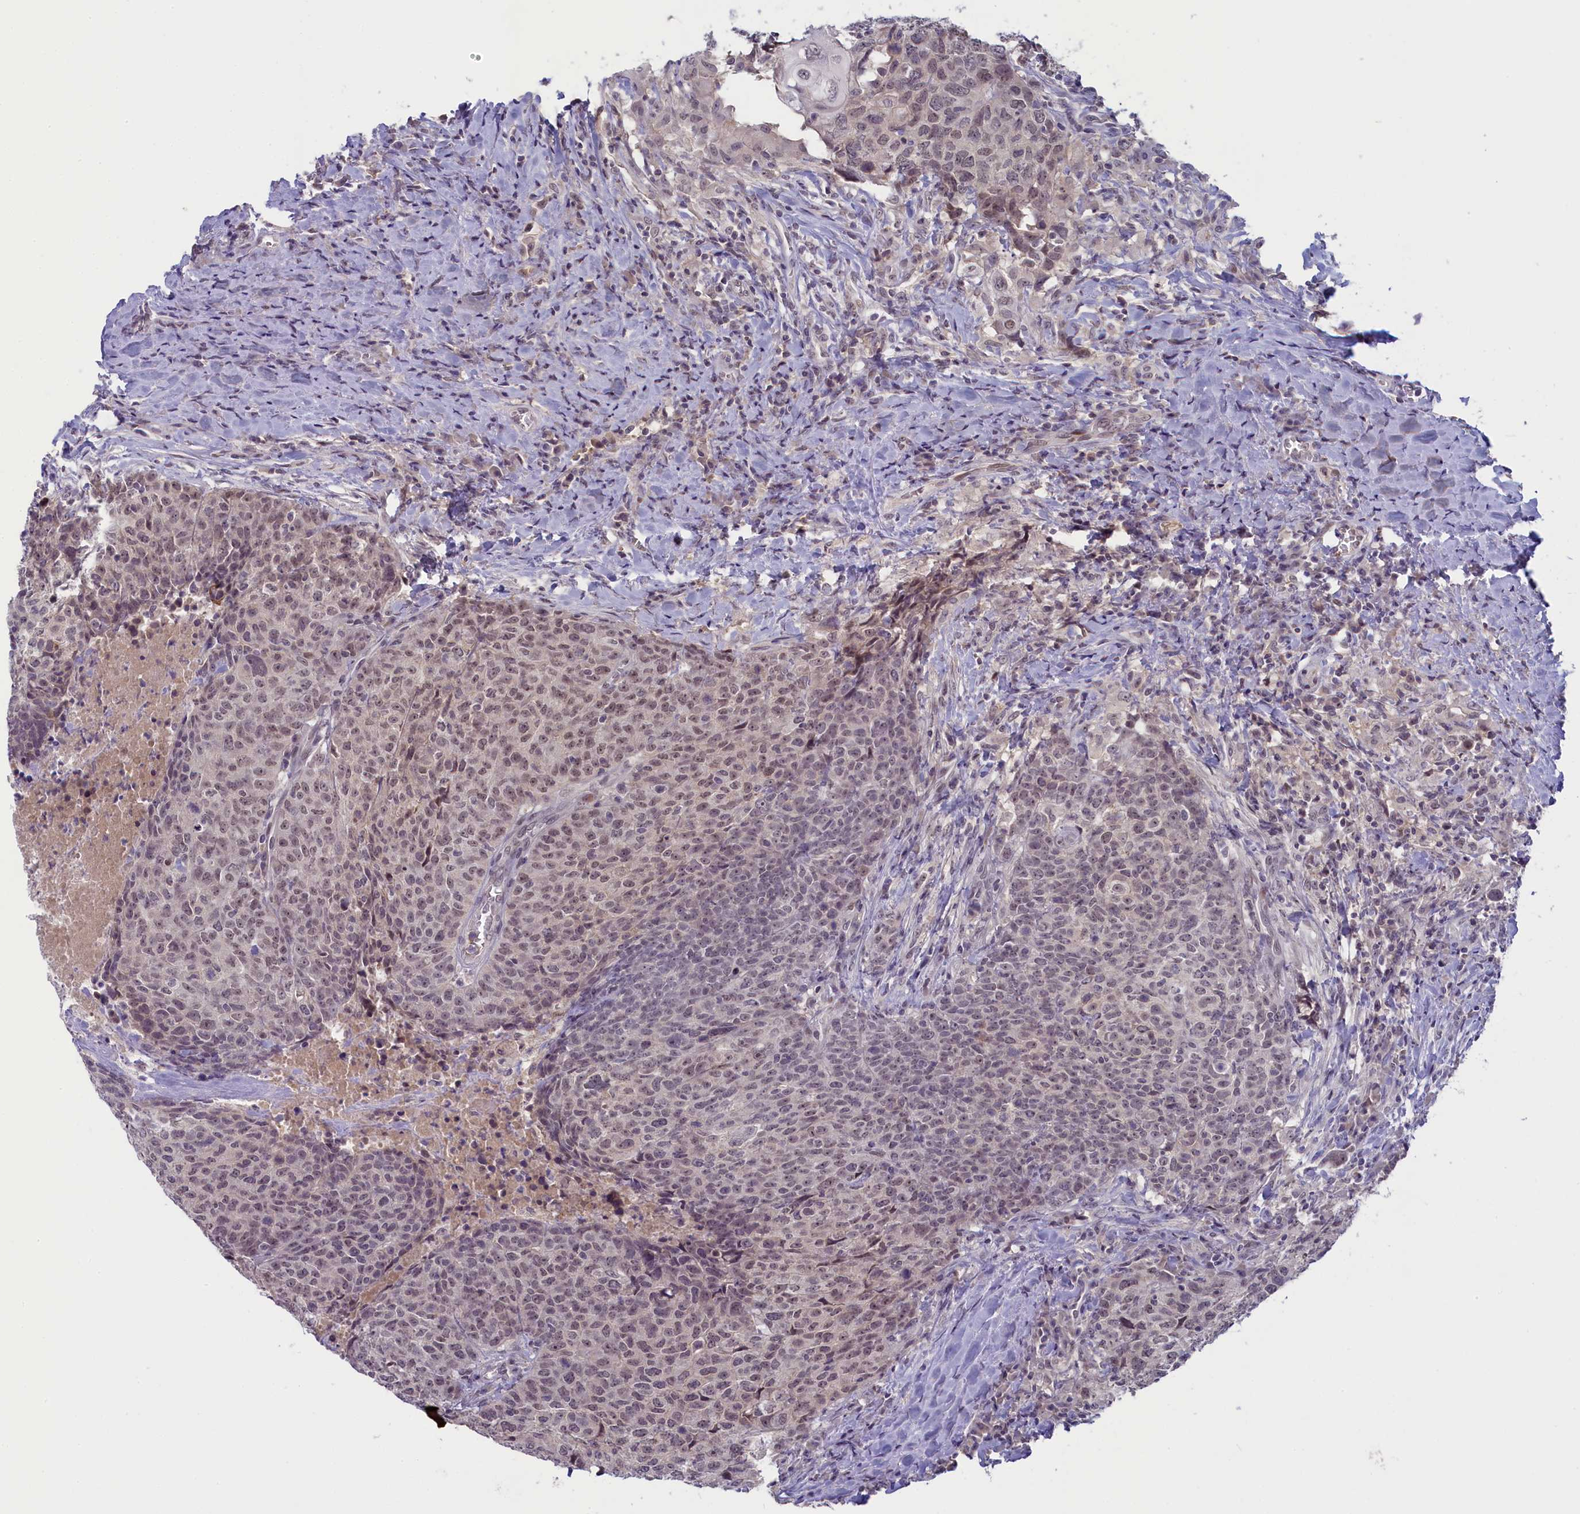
{"staining": {"intensity": "weak", "quantity": ">75%", "location": "nuclear"}, "tissue": "head and neck cancer", "cell_type": "Tumor cells", "image_type": "cancer", "snomed": [{"axis": "morphology", "description": "Squamous cell carcinoma, NOS"}, {"axis": "topography", "description": "Head-Neck"}], "caption": "A low amount of weak nuclear expression is identified in approximately >75% of tumor cells in head and neck cancer (squamous cell carcinoma) tissue.", "gene": "CRAMP1", "patient": {"sex": "male", "age": 66}}